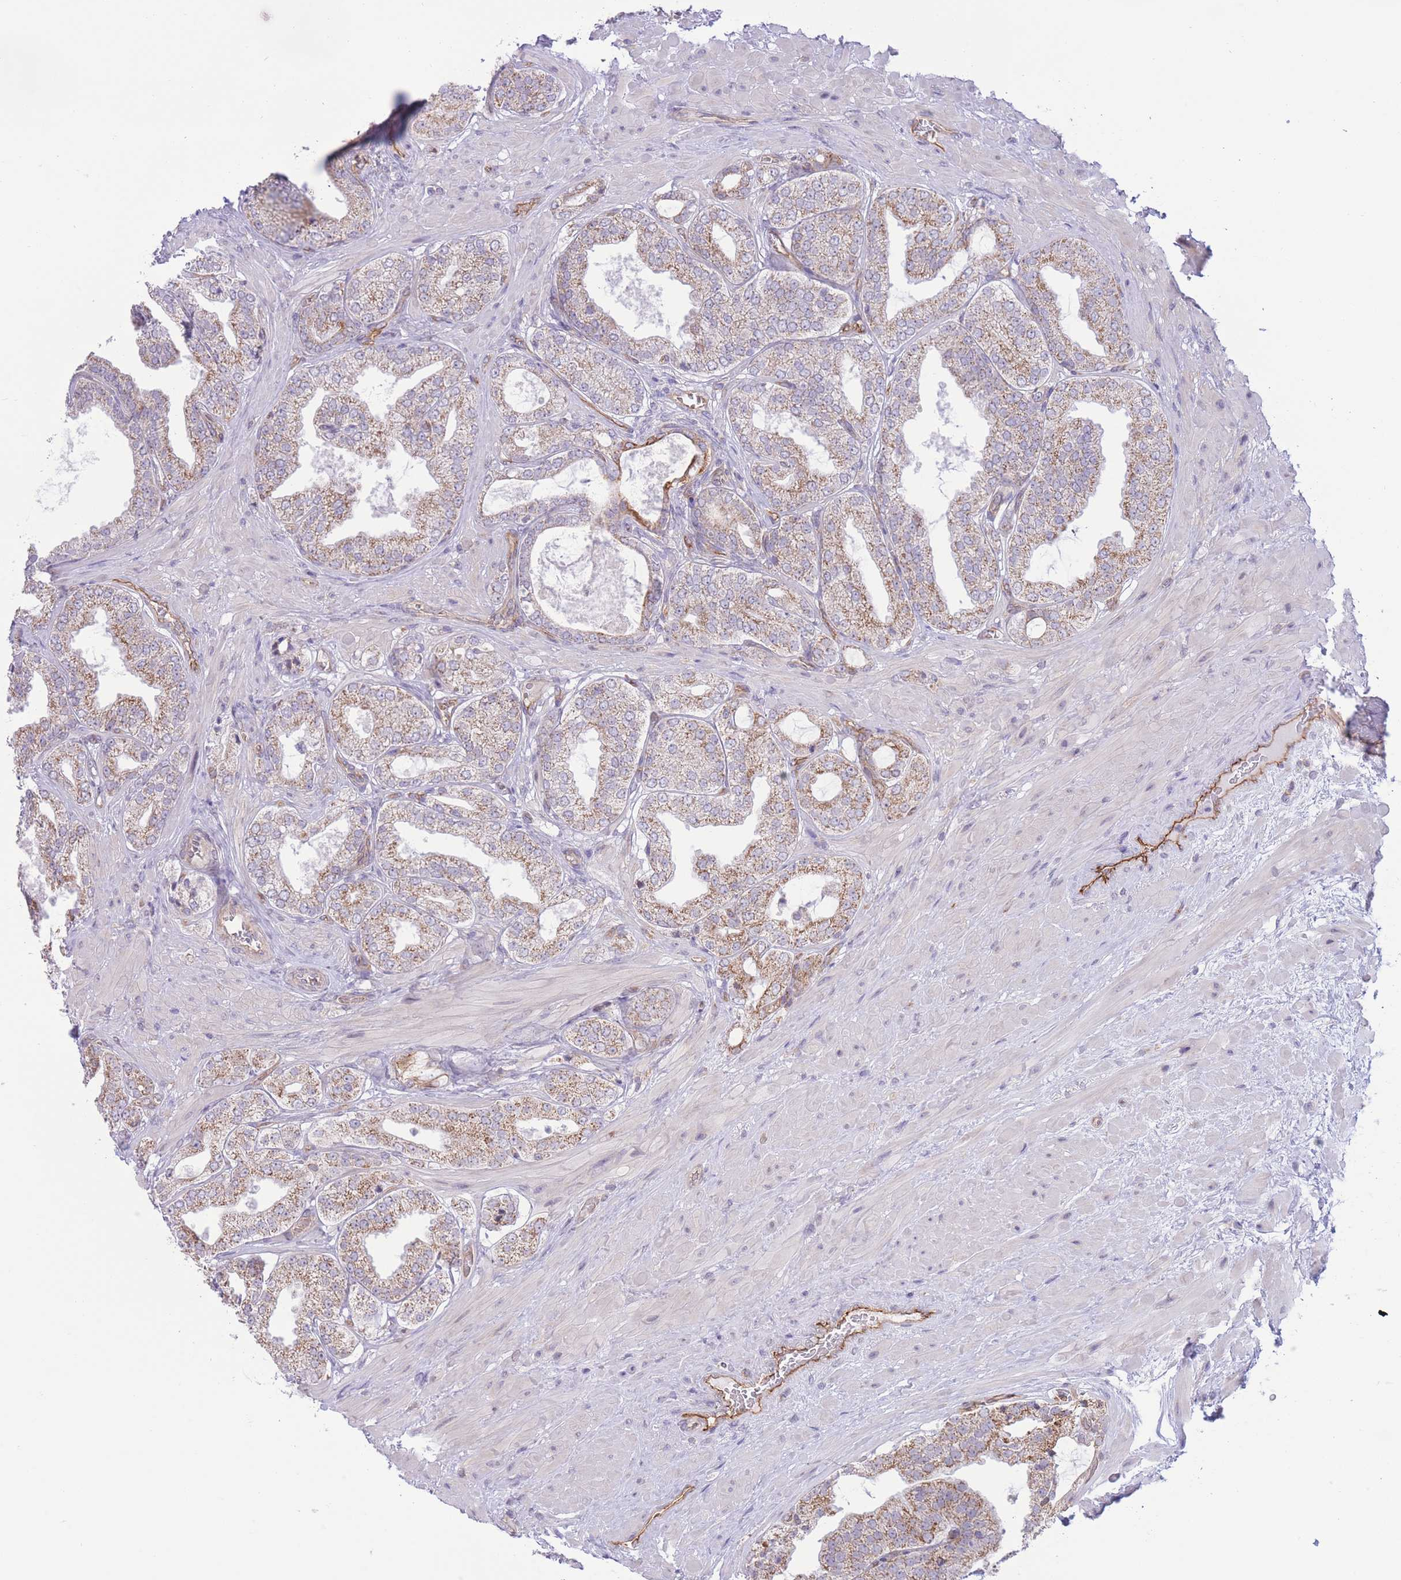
{"staining": {"intensity": "moderate", "quantity": "25%-75%", "location": "cytoplasmic/membranous"}, "tissue": "prostate cancer", "cell_type": "Tumor cells", "image_type": "cancer", "snomed": [{"axis": "morphology", "description": "Adenocarcinoma, Low grade"}, {"axis": "topography", "description": "Prostate"}], "caption": "A high-resolution photomicrograph shows IHC staining of low-grade adenocarcinoma (prostate), which shows moderate cytoplasmic/membranous staining in about 25%-75% of tumor cells.", "gene": "MRPS31", "patient": {"sex": "male", "age": 63}}